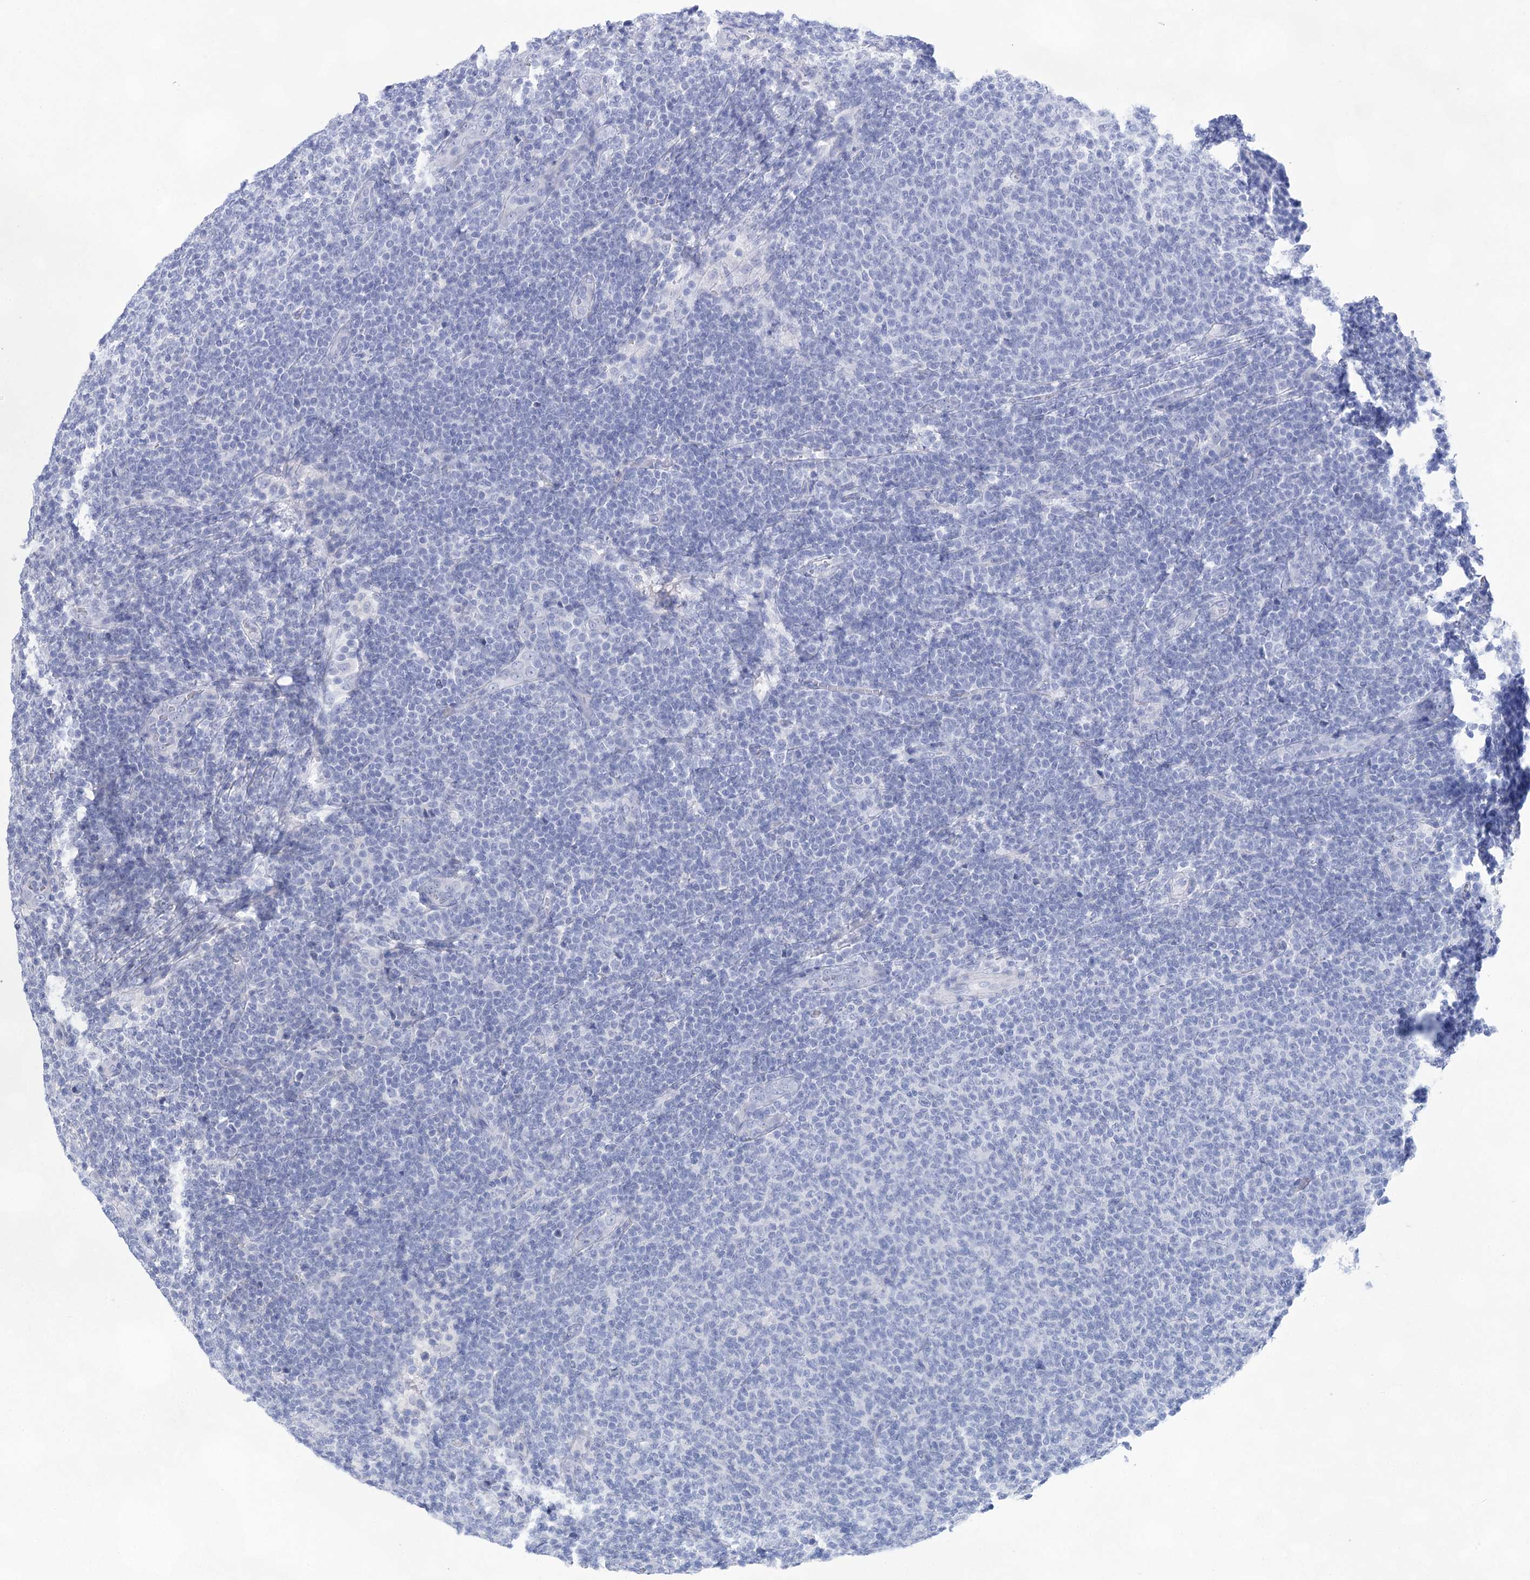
{"staining": {"intensity": "negative", "quantity": "none", "location": "none"}, "tissue": "lymphoma", "cell_type": "Tumor cells", "image_type": "cancer", "snomed": [{"axis": "morphology", "description": "Malignant lymphoma, non-Hodgkin's type, Low grade"}, {"axis": "topography", "description": "Lymph node"}], "caption": "Immunohistochemistry histopathology image of human low-grade malignant lymphoma, non-Hodgkin's type stained for a protein (brown), which reveals no positivity in tumor cells. (DAB (3,3'-diaminobenzidine) immunohistochemistry visualized using brightfield microscopy, high magnification).", "gene": "LALBA", "patient": {"sex": "male", "age": 66}}